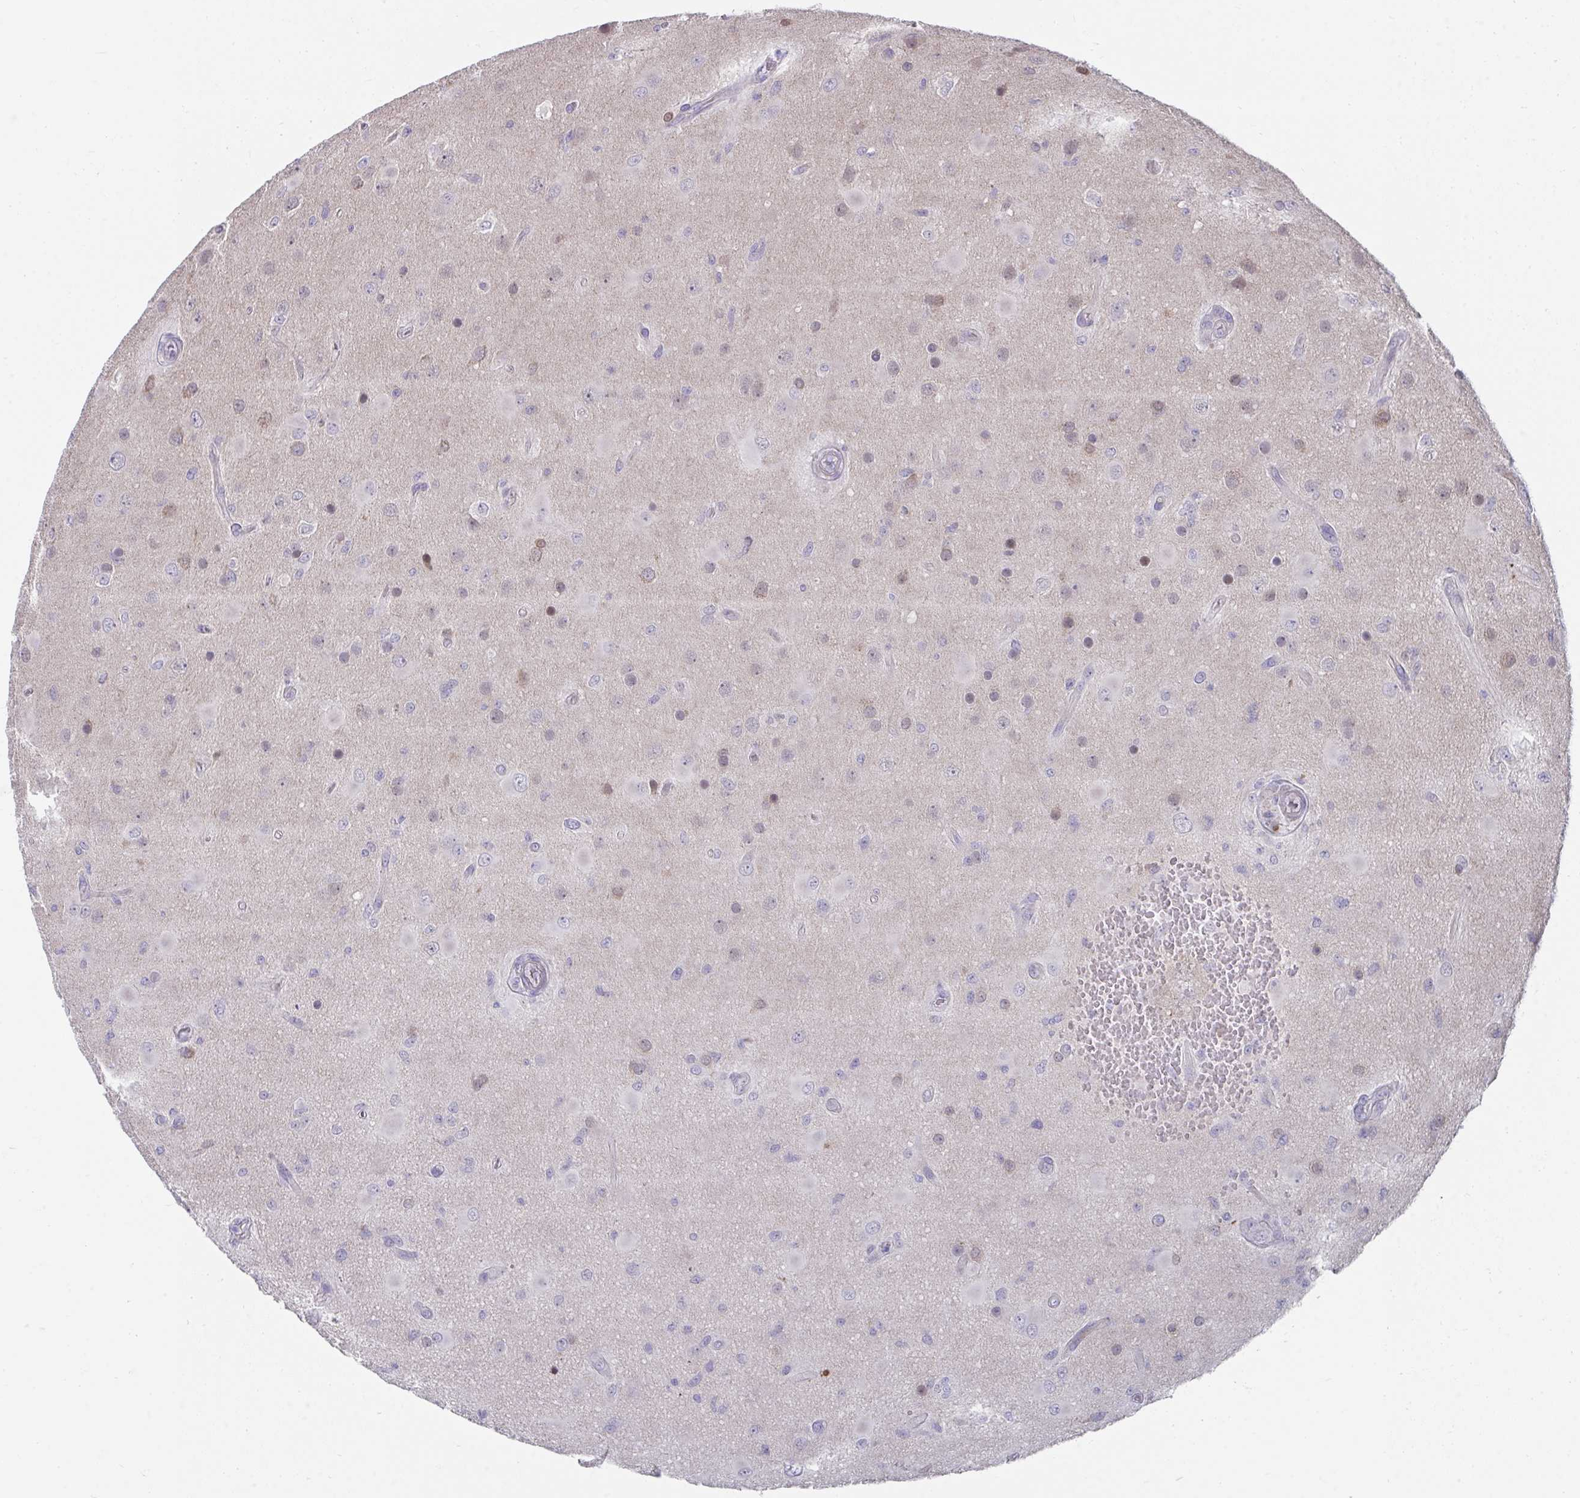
{"staining": {"intensity": "negative", "quantity": "none", "location": "none"}, "tissue": "glioma", "cell_type": "Tumor cells", "image_type": "cancer", "snomed": [{"axis": "morphology", "description": "Glioma, malignant, High grade"}, {"axis": "topography", "description": "Brain"}], "caption": "This is an immunohistochemistry (IHC) photomicrograph of human glioma. There is no staining in tumor cells.", "gene": "SLAMF7", "patient": {"sex": "male", "age": 53}}